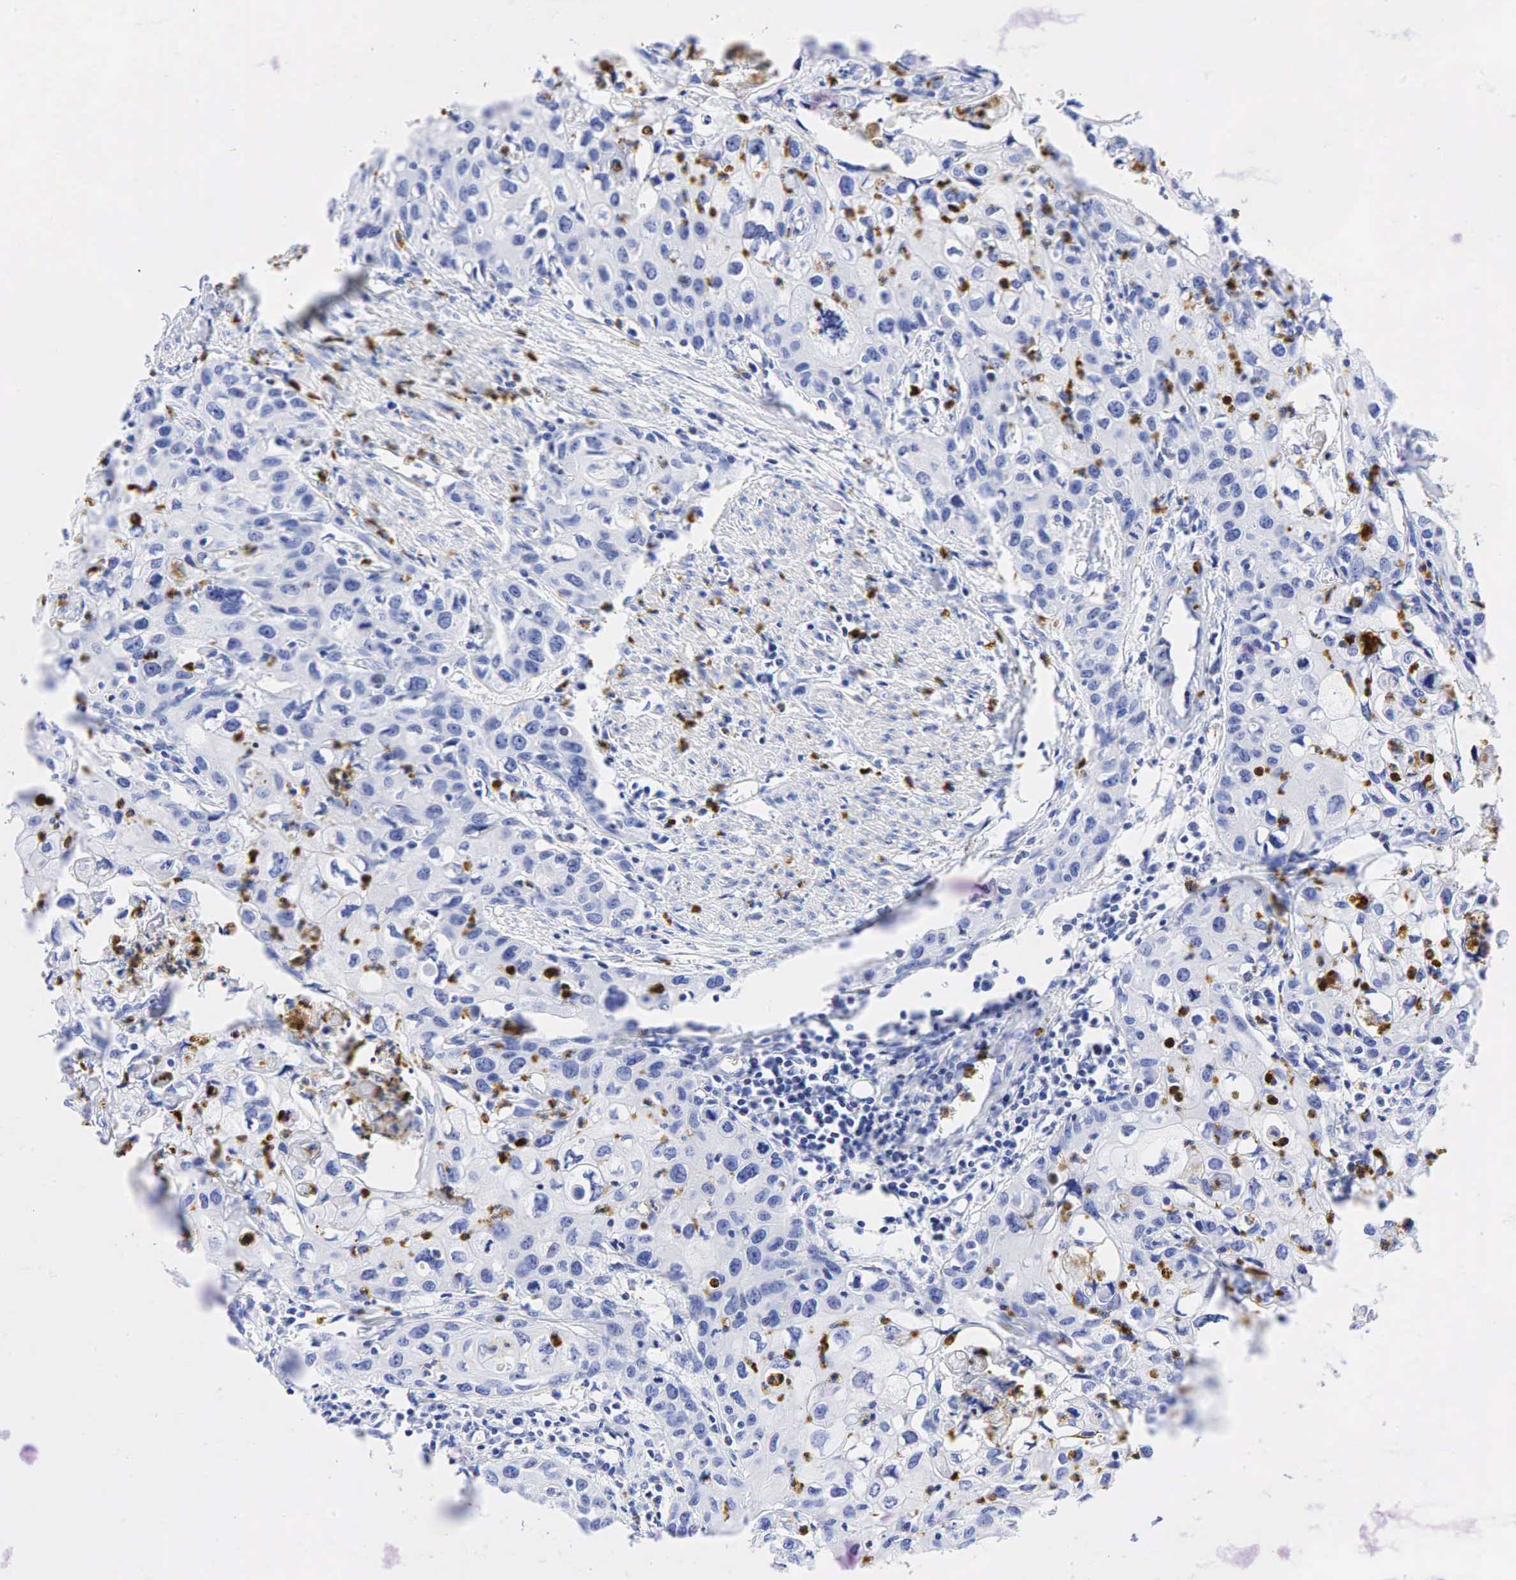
{"staining": {"intensity": "negative", "quantity": "none", "location": "none"}, "tissue": "urothelial cancer", "cell_type": "Tumor cells", "image_type": "cancer", "snomed": [{"axis": "morphology", "description": "Urothelial carcinoma, High grade"}, {"axis": "topography", "description": "Urinary bladder"}], "caption": "Immunohistochemistry histopathology image of urothelial carcinoma (high-grade) stained for a protein (brown), which displays no staining in tumor cells. Brightfield microscopy of immunohistochemistry stained with DAB (brown) and hematoxylin (blue), captured at high magnification.", "gene": "FUT4", "patient": {"sex": "male", "age": 54}}